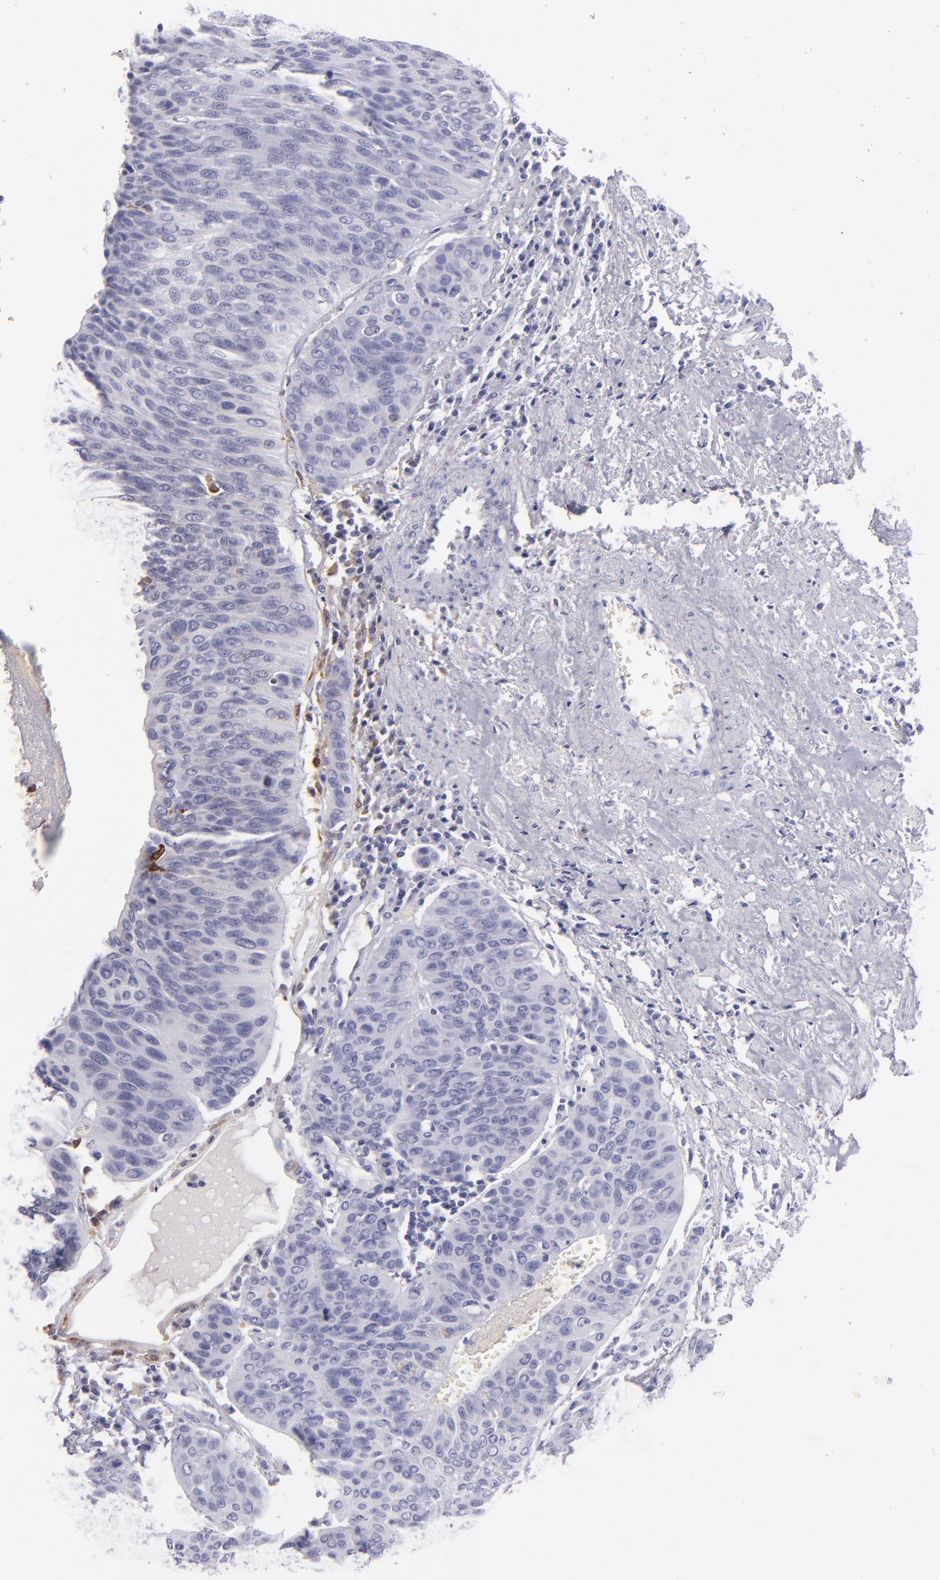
{"staining": {"intensity": "negative", "quantity": "none", "location": "none"}, "tissue": "urothelial cancer", "cell_type": "Tumor cells", "image_type": "cancer", "snomed": [{"axis": "morphology", "description": "Urothelial carcinoma, High grade"}, {"axis": "topography", "description": "Urinary bladder"}], "caption": "Immunohistochemistry photomicrograph of human high-grade urothelial carcinoma stained for a protein (brown), which displays no staining in tumor cells.", "gene": "CD74", "patient": {"sex": "male", "age": 66}}